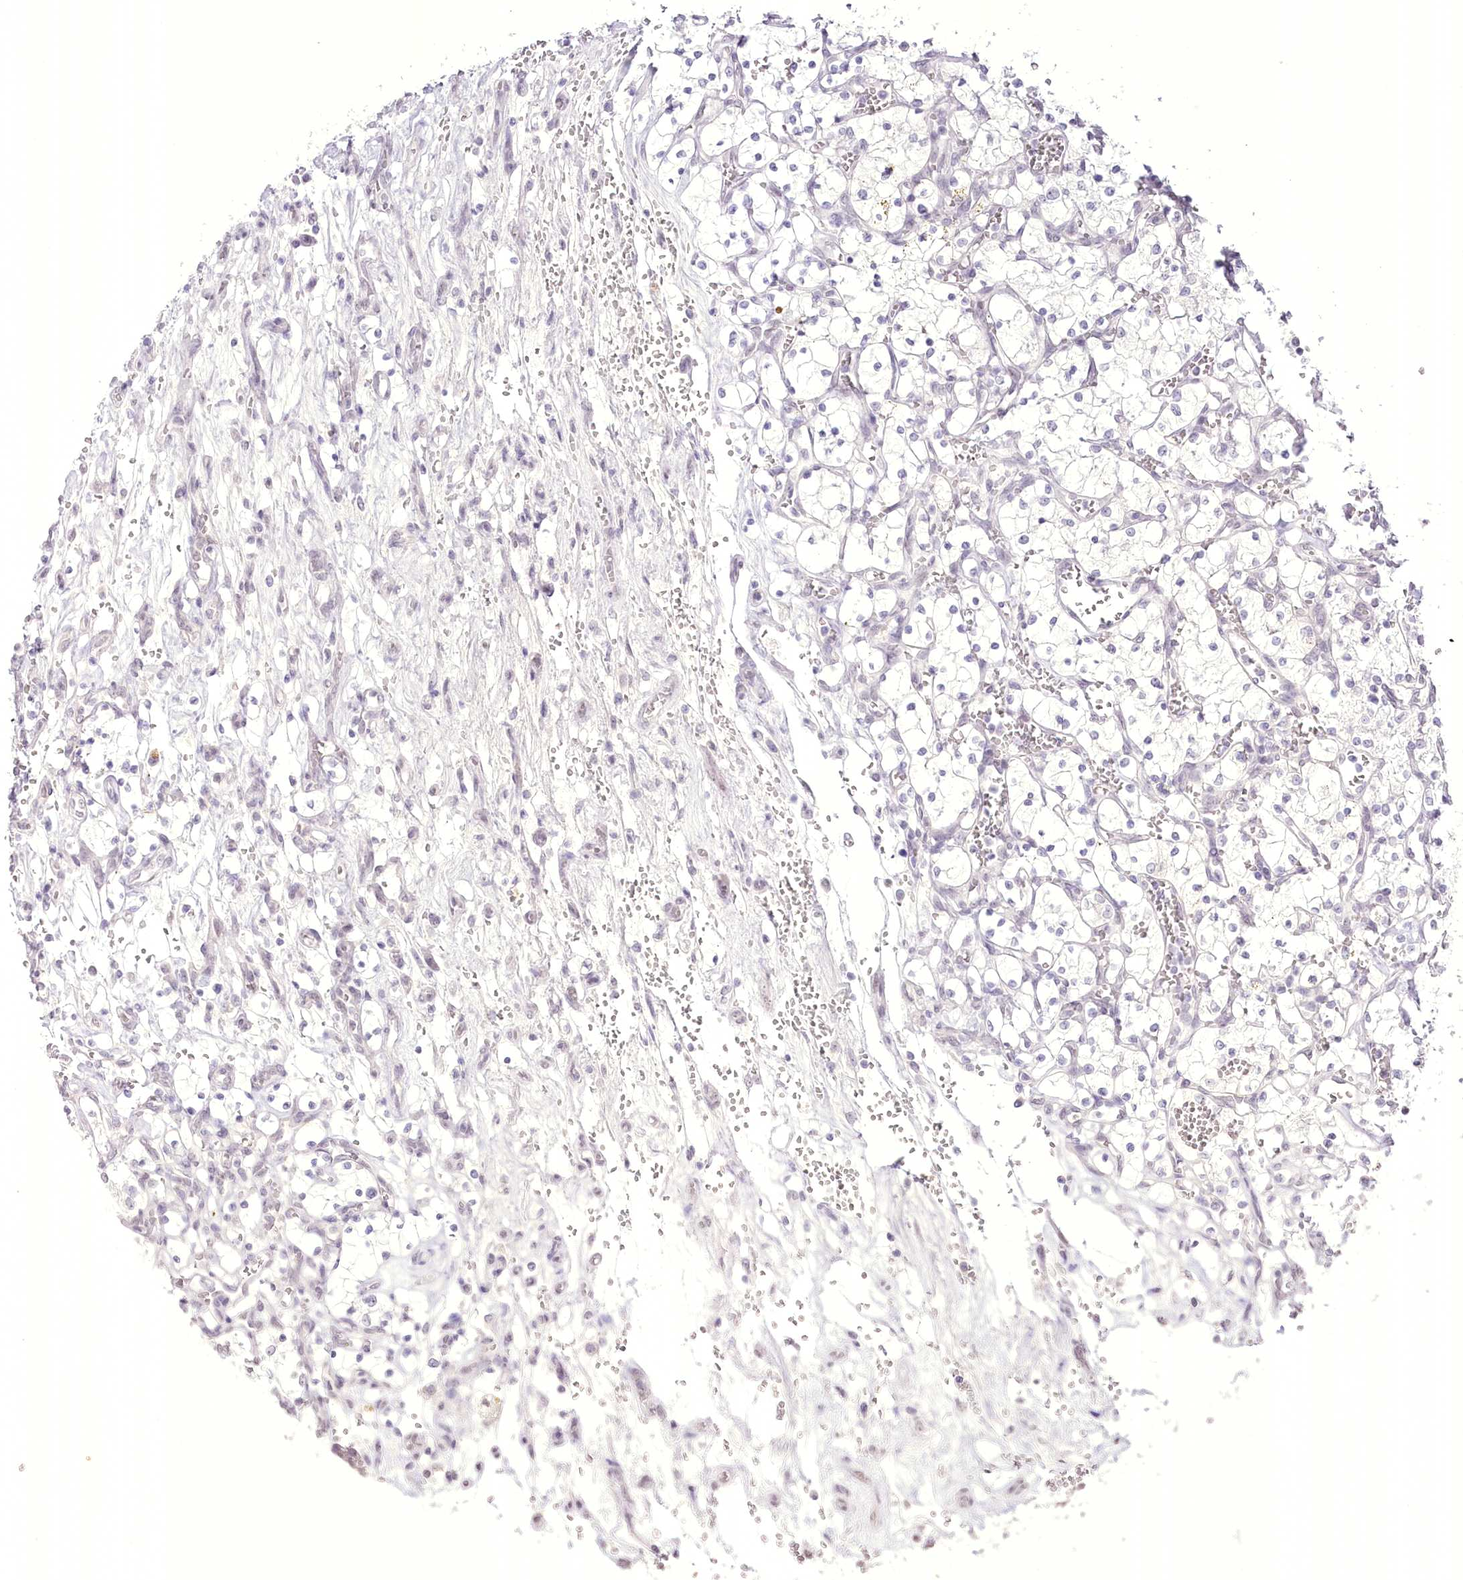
{"staining": {"intensity": "negative", "quantity": "none", "location": "none"}, "tissue": "renal cancer", "cell_type": "Tumor cells", "image_type": "cancer", "snomed": [{"axis": "morphology", "description": "Adenocarcinoma, NOS"}, {"axis": "topography", "description": "Kidney"}], "caption": "Human renal adenocarcinoma stained for a protein using IHC displays no staining in tumor cells.", "gene": "SLC39A10", "patient": {"sex": "female", "age": 69}}